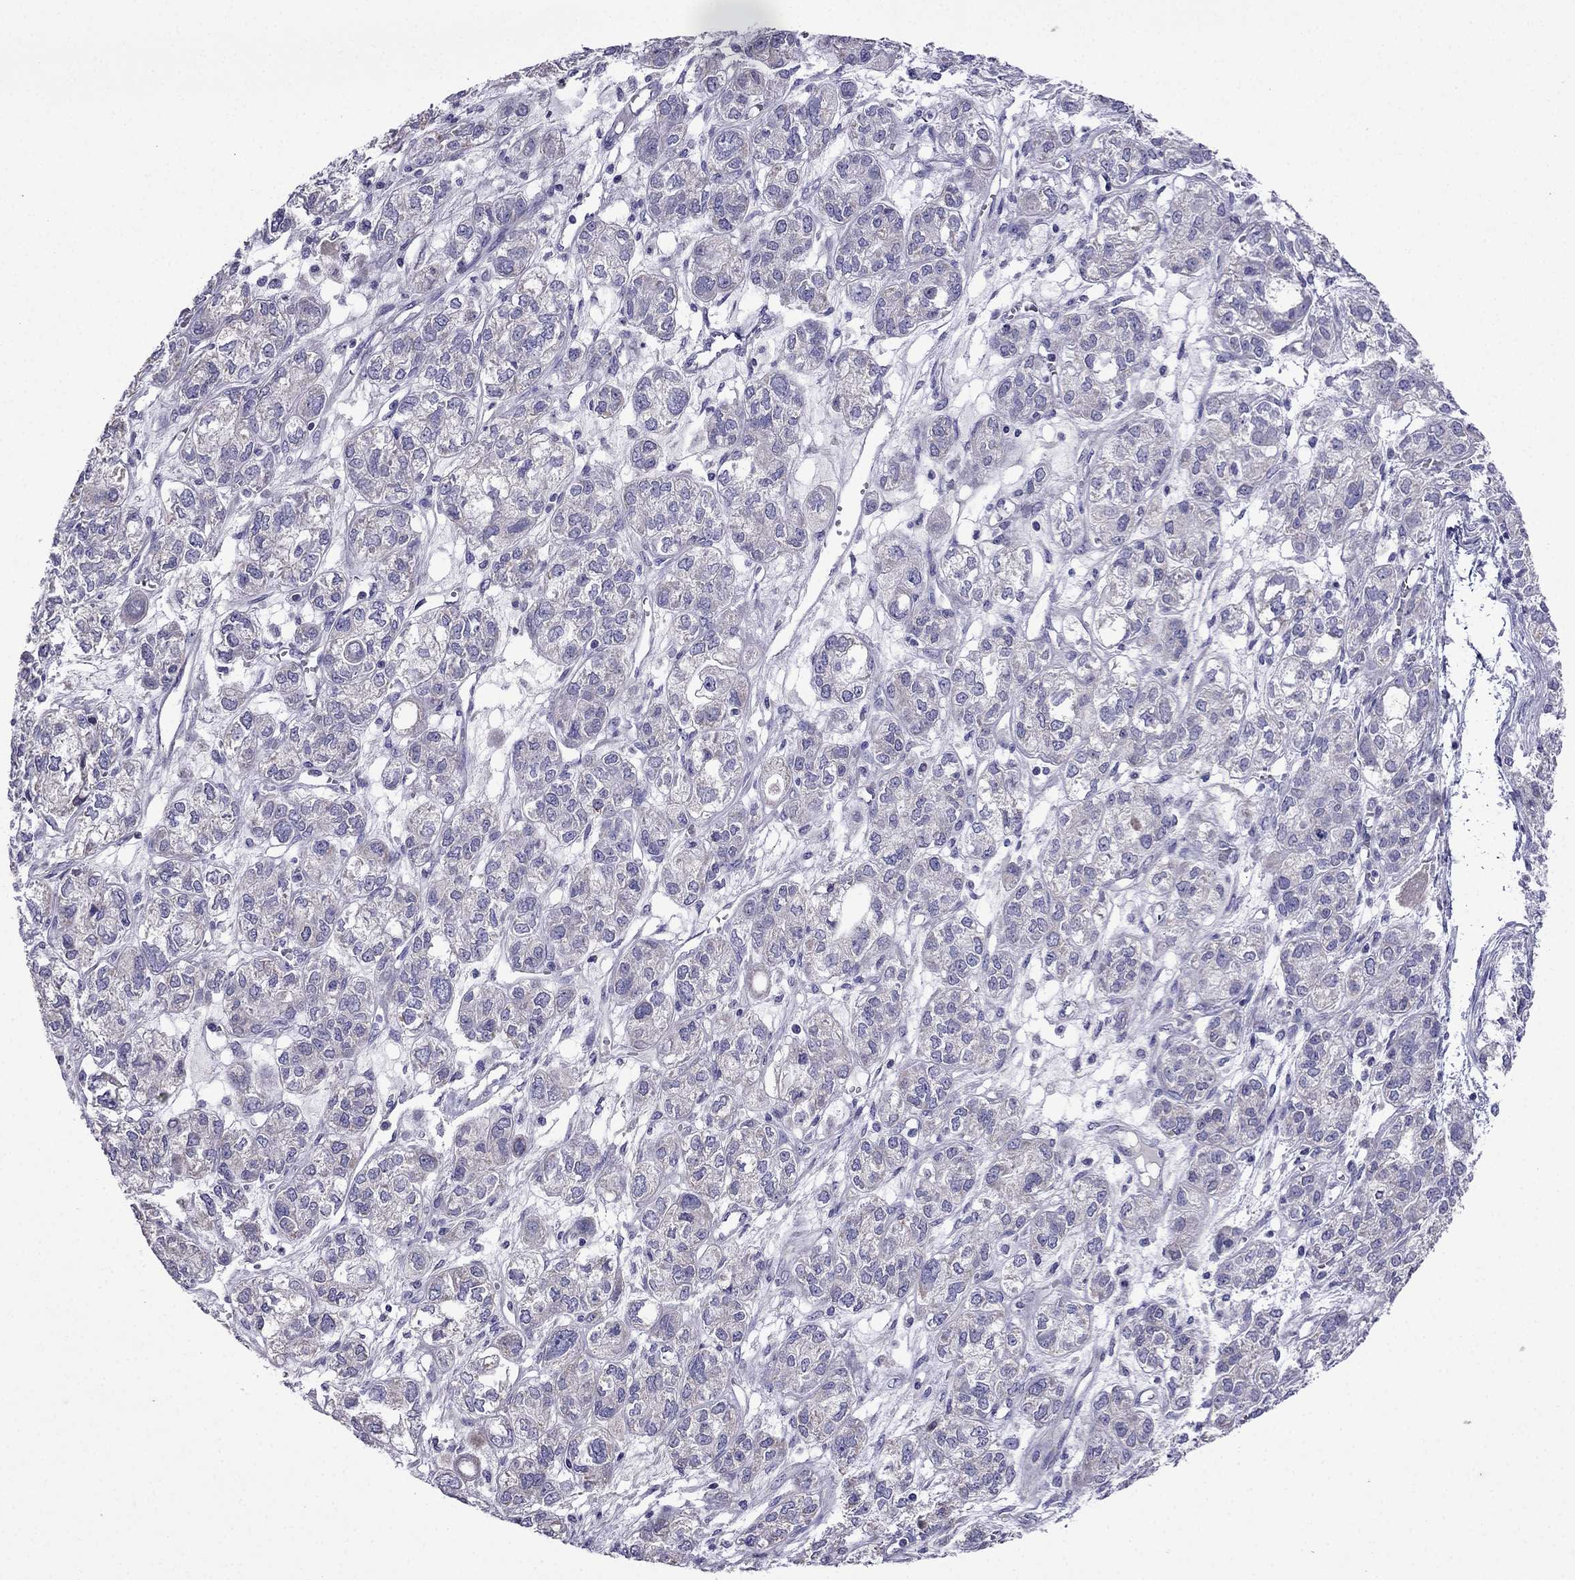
{"staining": {"intensity": "negative", "quantity": "none", "location": "none"}, "tissue": "ovarian cancer", "cell_type": "Tumor cells", "image_type": "cancer", "snomed": [{"axis": "morphology", "description": "Carcinoma, endometroid"}, {"axis": "topography", "description": "Ovary"}], "caption": "DAB immunohistochemical staining of endometroid carcinoma (ovarian) demonstrates no significant staining in tumor cells. Brightfield microscopy of immunohistochemistry stained with DAB (brown) and hematoxylin (blue), captured at high magnification.", "gene": "DSC1", "patient": {"sex": "female", "age": 64}}